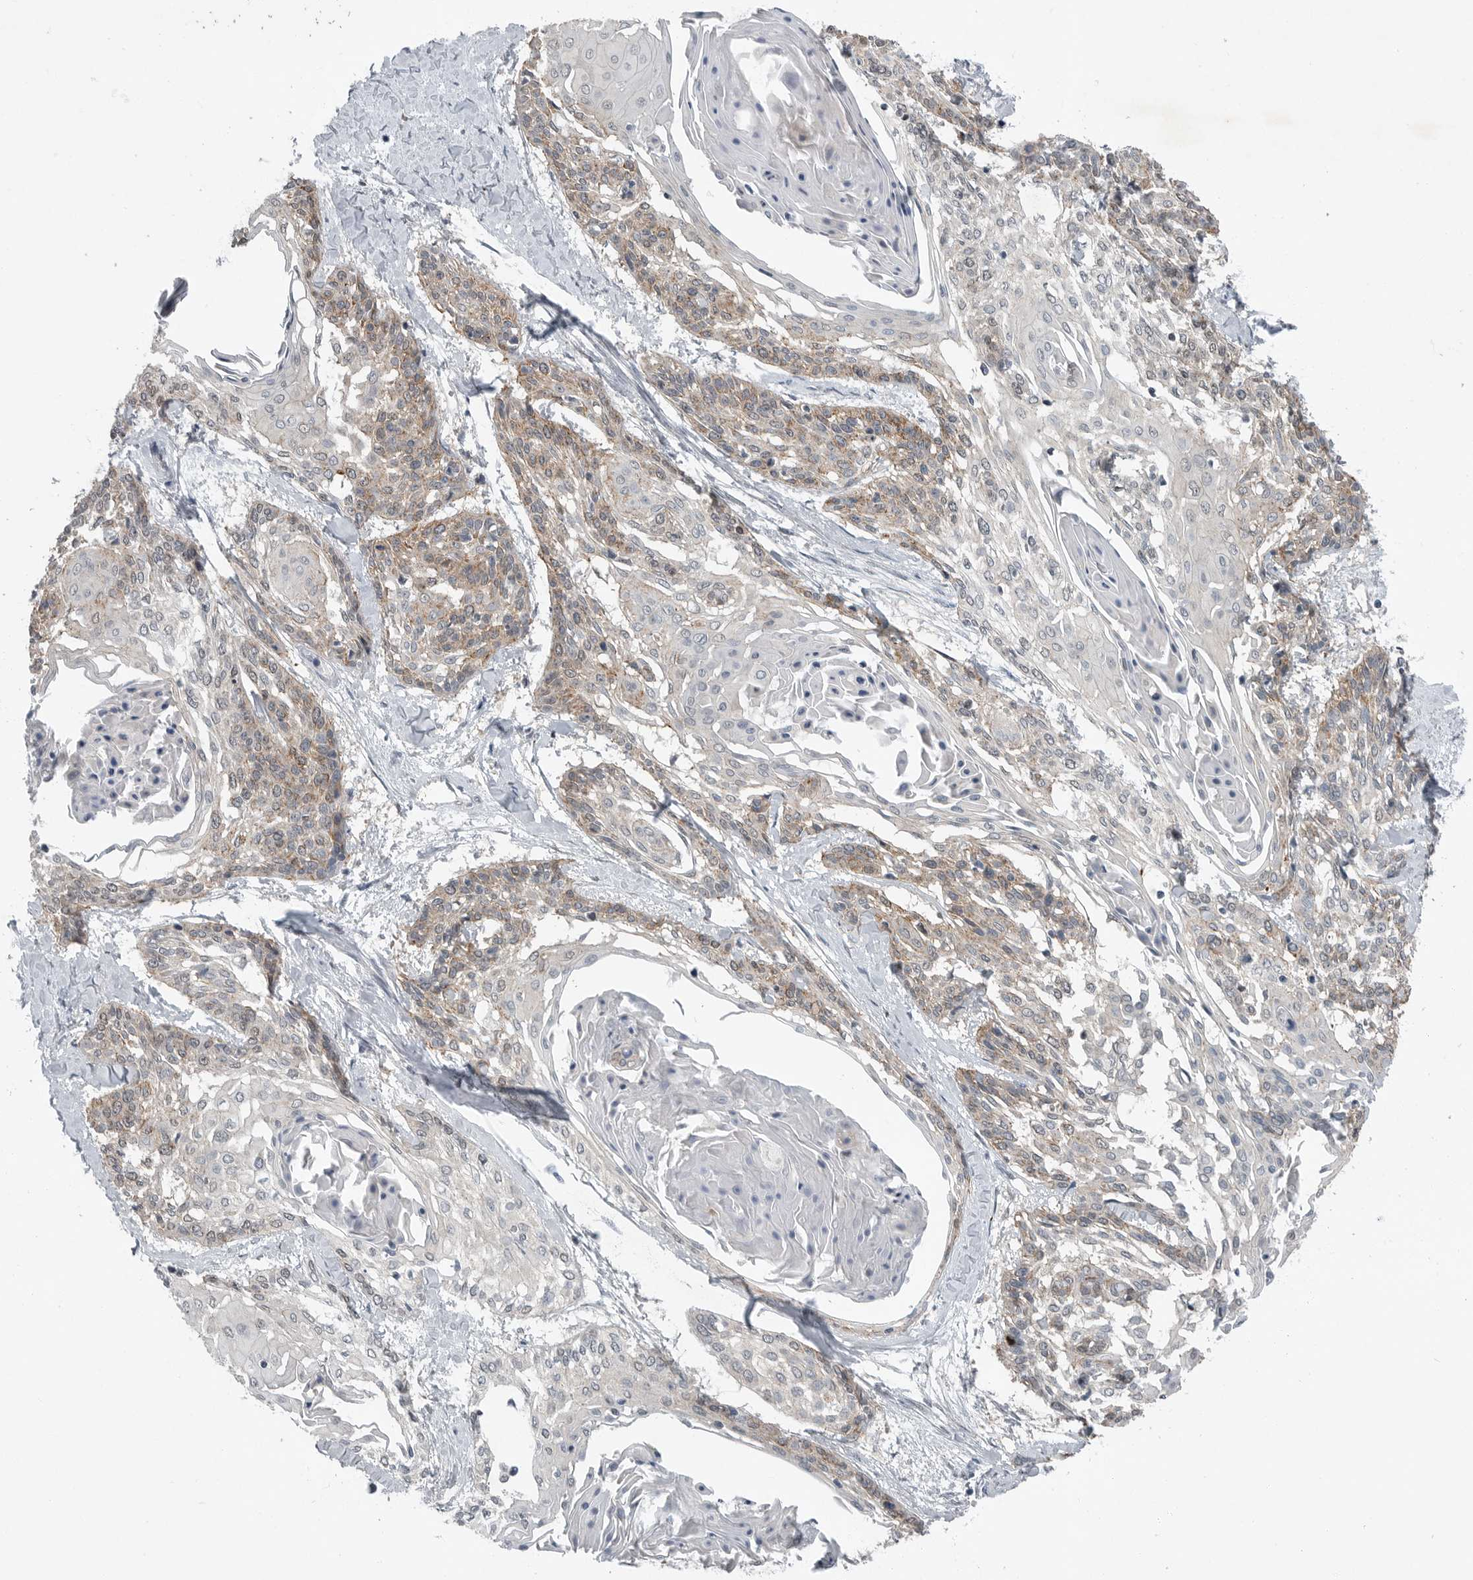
{"staining": {"intensity": "weak", "quantity": ">75%", "location": "cytoplasmic/membranous"}, "tissue": "cervical cancer", "cell_type": "Tumor cells", "image_type": "cancer", "snomed": [{"axis": "morphology", "description": "Squamous cell carcinoma, NOS"}, {"axis": "topography", "description": "Cervix"}], "caption": "Immunohistochemical staining of cervical cancer (squamous cell carcinoma) displays weak cytoplasmic/membranous protein expression in about >75% of tumor cells.", "gene": "MFAP3L", "patient": {"sex": "female", "age": 57}}